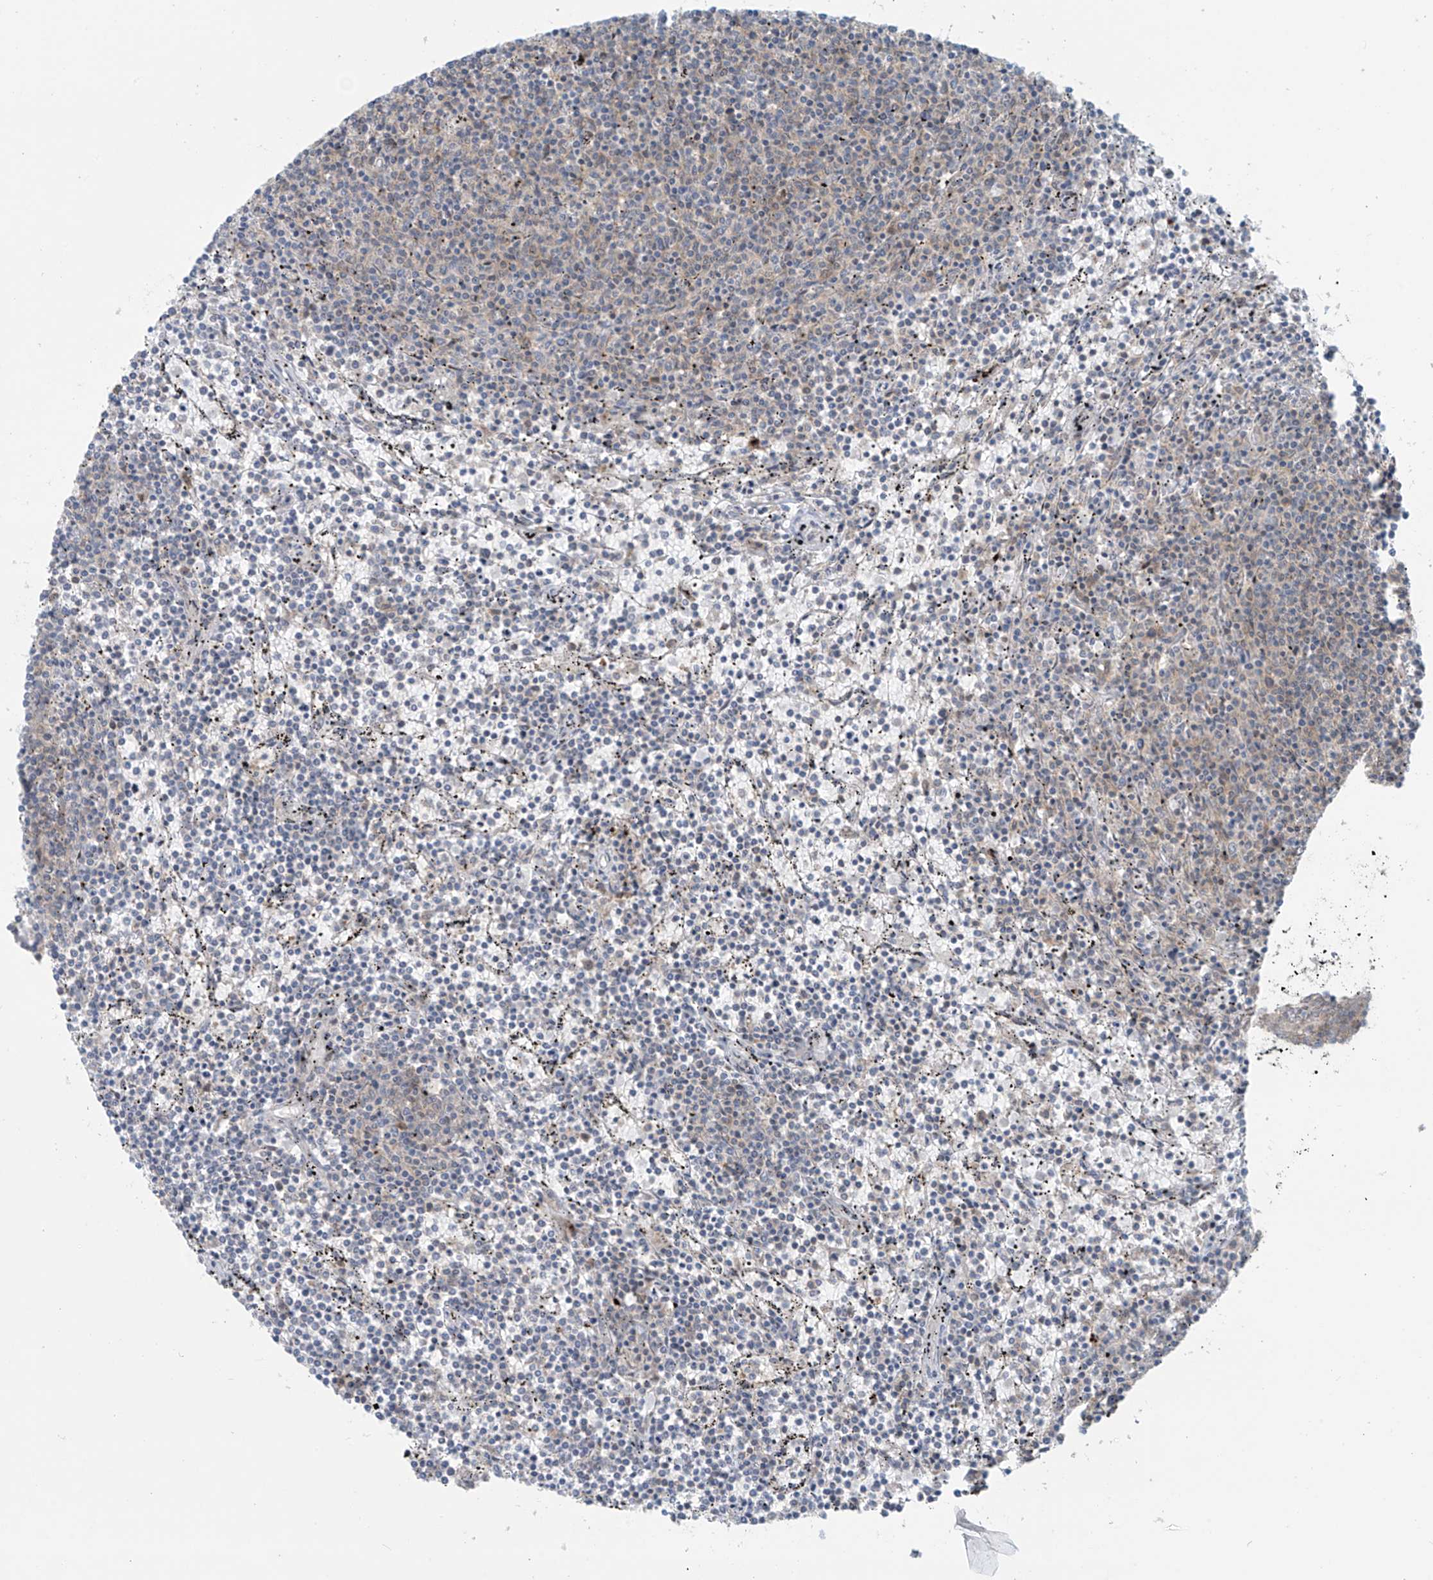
{"staining": {"intensity": "negative", "quantity": "none", "location": "none"}, "tissue": "lymphoma", "cell_type": "Tumor cells", "image_type": "cancer", "snomed": [{"axis": "morphology", "description": "Malignant lymphoma, non-Hodgkin's type, Low grade"}, {"axis": "topography", "description": "Spleen"}], "caption": "Protein analysis of low-grade malignant lymphoma, non-Hodgkin's type shows no significant staining in tumor cells.", "gene": "PPAT", "patient": {"sex": "female", "age": 50}}